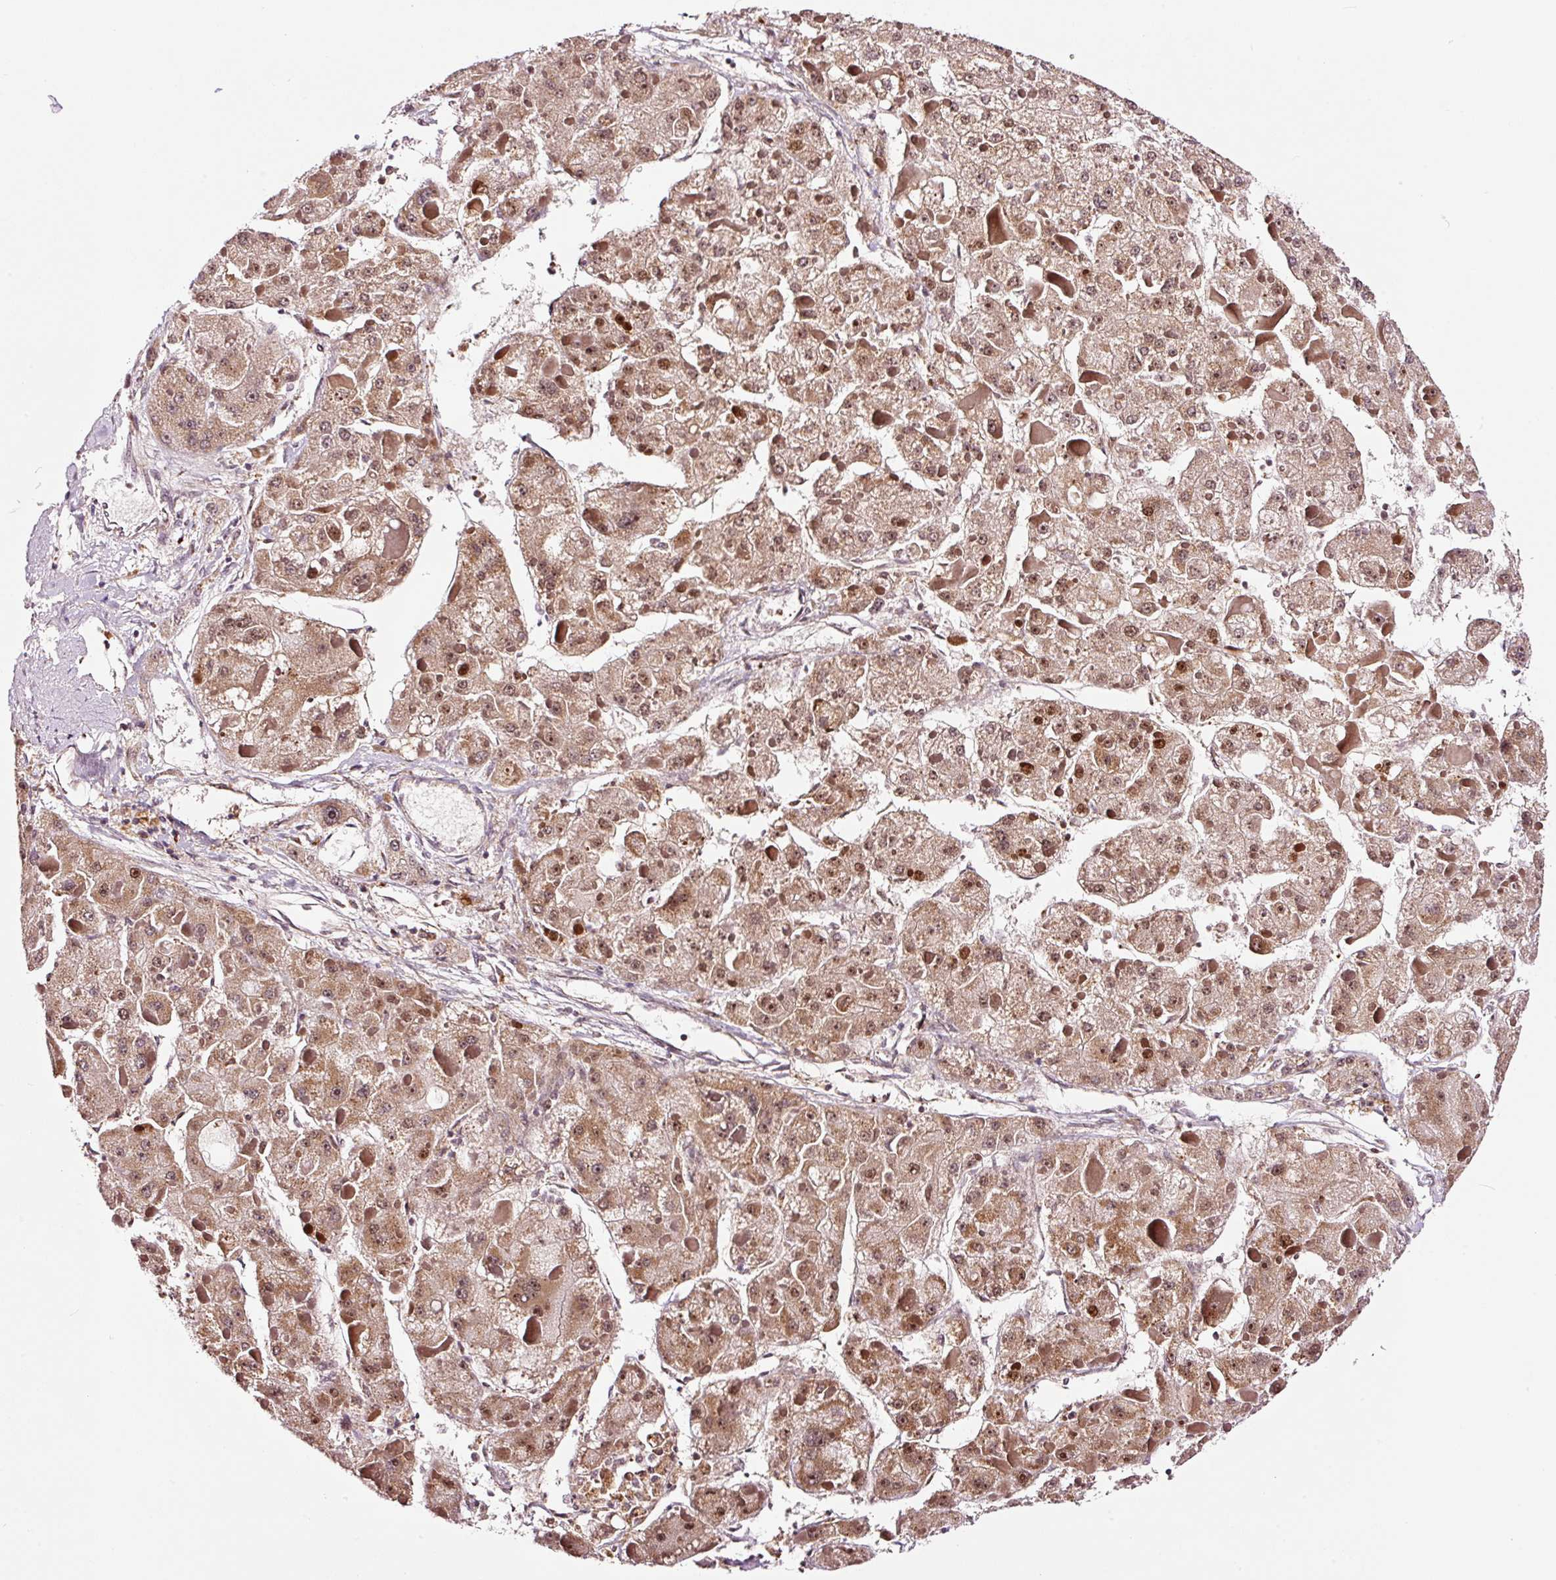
{"staining": {"intensity": "moderate", "quantity": ">75%", "location": "cytoplasmic/membranous,nuclear"}, "tissue": "liver cancer", "cell_type": "Tumor cells", "image_type": "cancer", "snomed": [{"axis": "morphology", "description": "Carcinoma, Hepatocellular, NOS"}, {"axis": "topography", "description": "Liver"}], "caption": "Protein expression by immunohistochemistry (IHC) reveals moderate cytoplasmic/membranous and nuclear expression in about >75% of tumor cells in liver cancer (hepatocellular carcinoma).", "gene": "RFC4", "patient": {"sex": "female", "age": 73}}